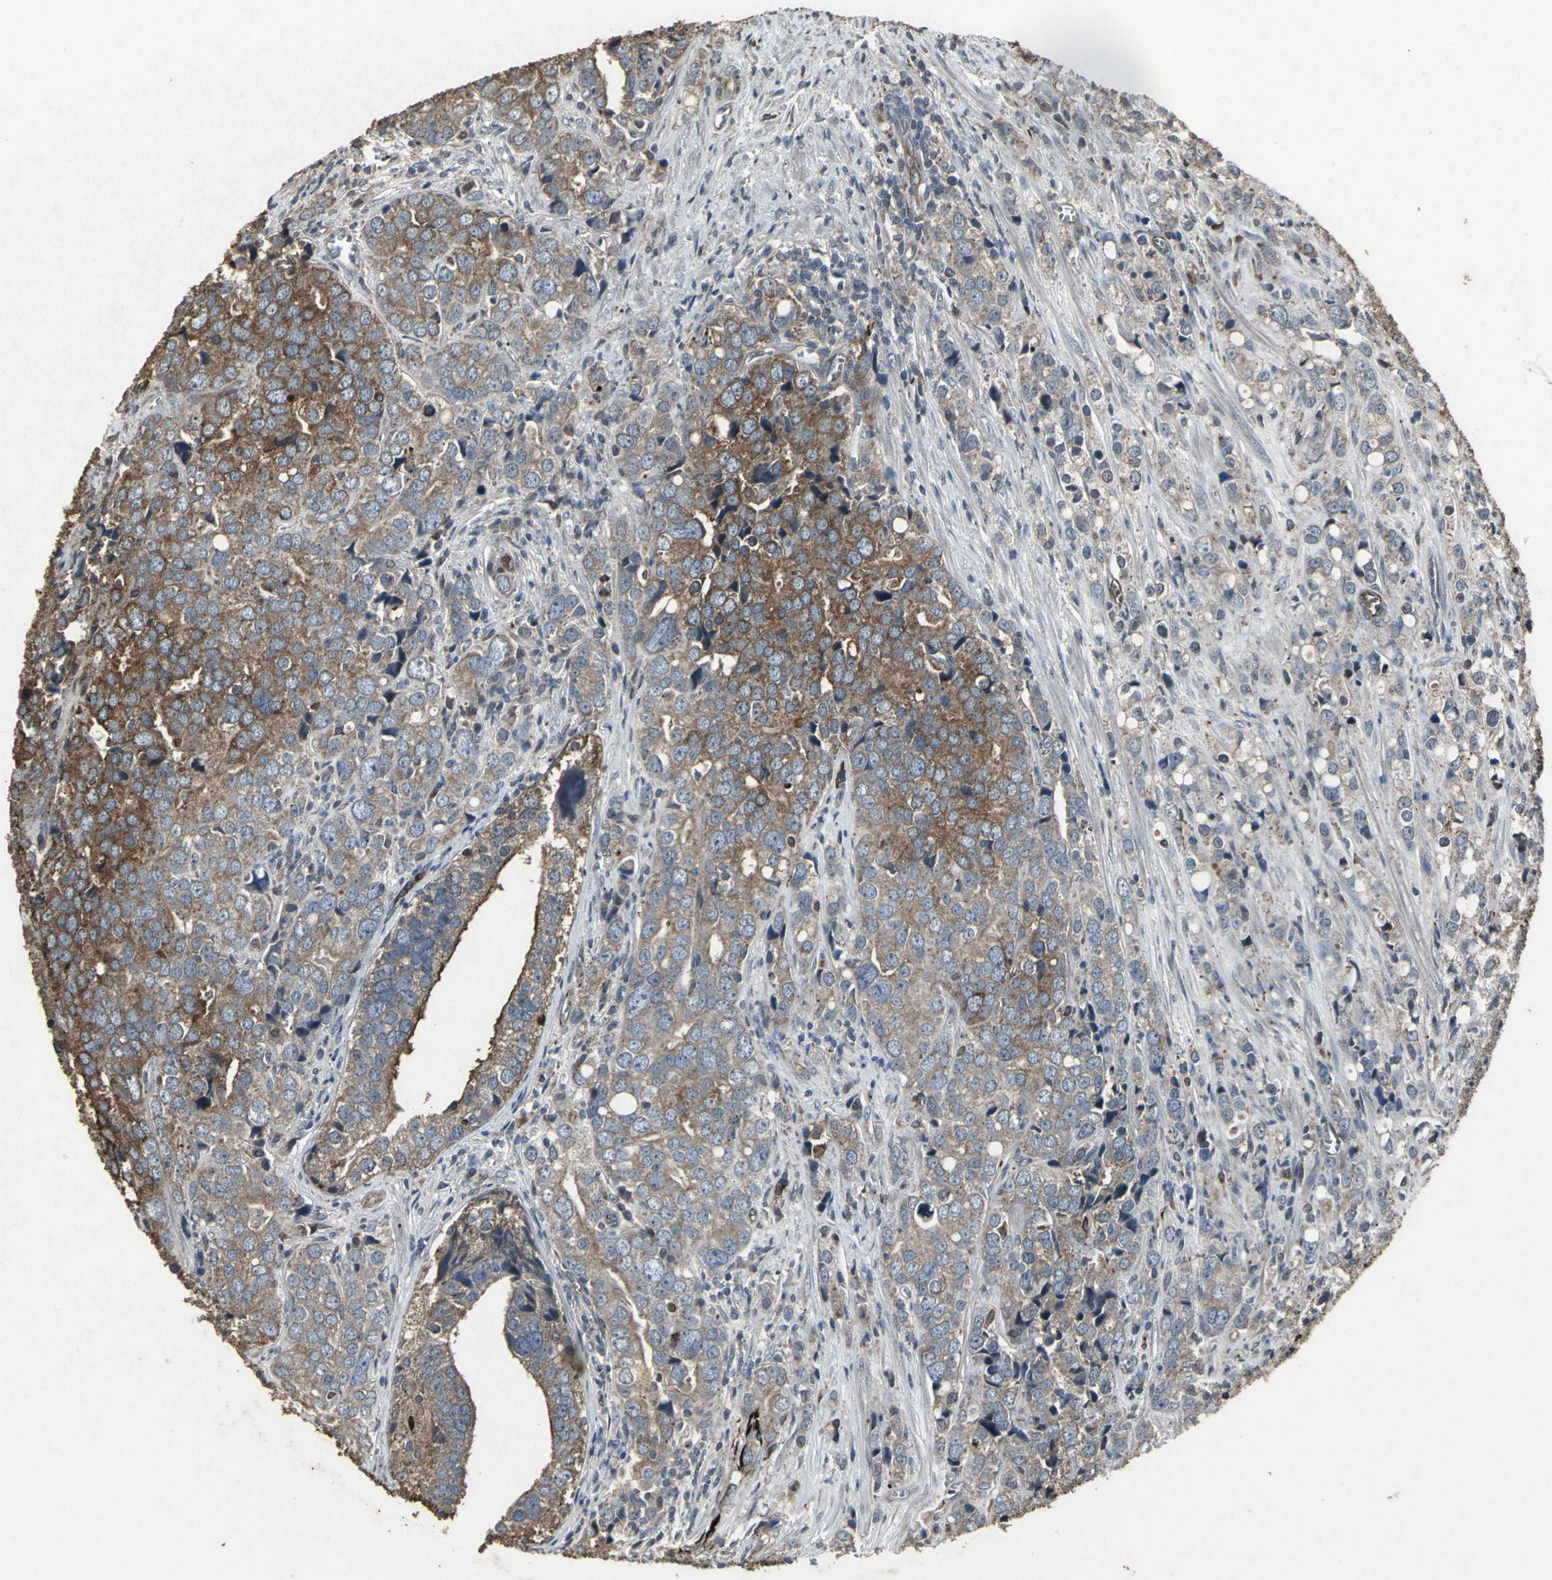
{"staining": {"intensity": "moderate", "quantity": ">75%", "location": "cytoplasmic/membranous"}, "tissue": "prostate cancer", "cell_type": "Tumor cells", "image_type": "cancer", "snomed": [{"axis": "morphology", "description": "Adenocarcinoma, High grade"}, {"axis": "topography", "description": "Prostate"}], "caption": "DAB (3,3'-diaminobenzidine) immunohistochemical staining of prostate cancer demonstrates moderate cytoplasmic/membranous protein staining in approximately >75% of tumor cells.", "gene": "CCR9", "patient": {"sex": "male", "age": 71}}